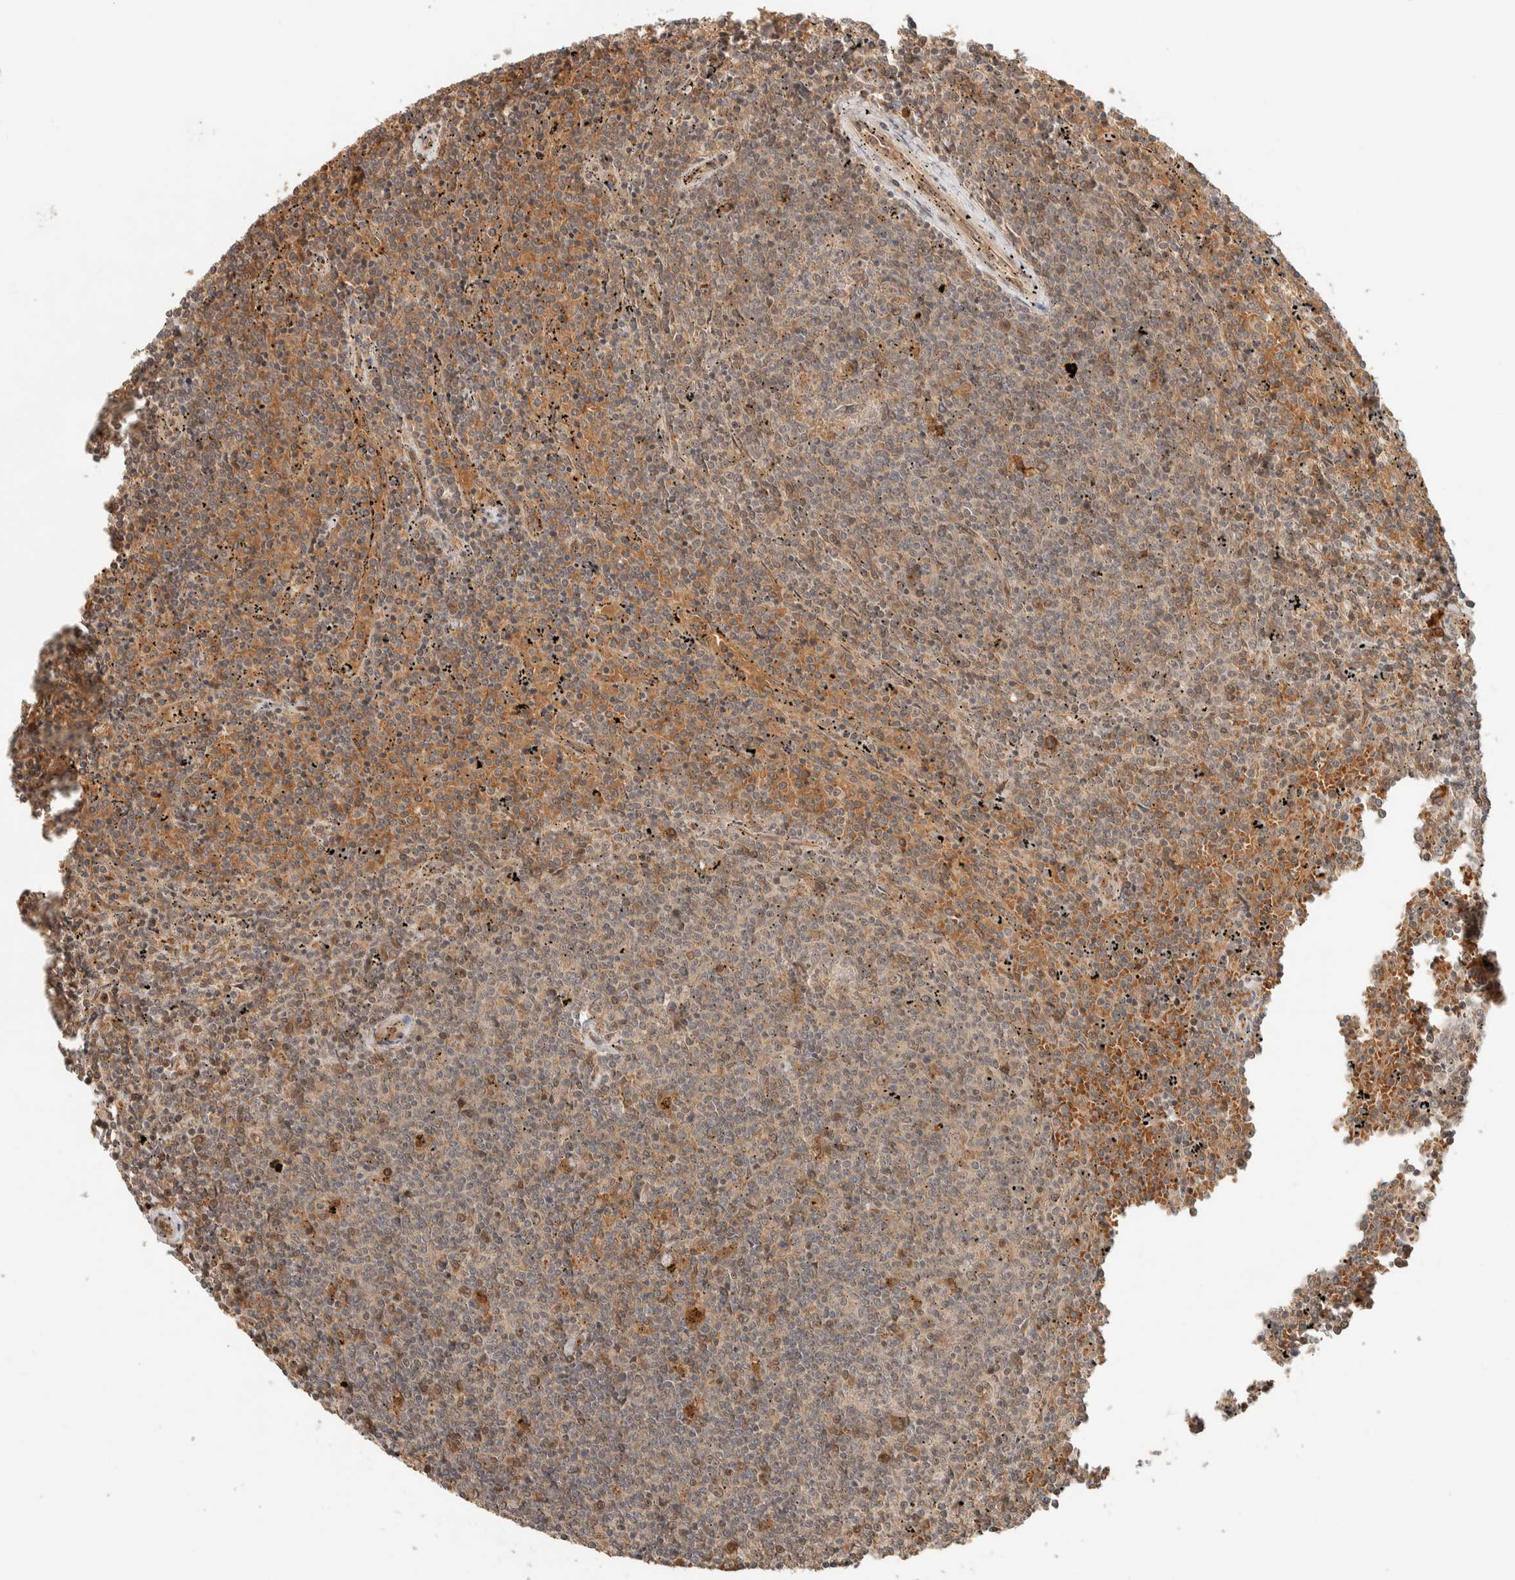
{"staining": {"intensity": "weak", "quantity": ">75%", "location": "cytoplasmic/membranous,nuclear"}, "tissue": "lymphoma", "cell_type": "Tumor cells", "image_type": "cancer", "snomed": [{"axis": "morphology", "description": "Malignant lymphoma, non-Hodgkin's type, Low grade"}, {"axis": "topography", "description": "Spleen"}], "caption": "The immunohistochemical stain shows weak cytoplasmic/membranous and nuclear expression in tumor cells of lymphoma tissue. The staining is performed using DAB brown chromogen to label protein expression. The nuclei are counter-stained blue using hematoxylin.", "gene": "ZBTB2", "patient": {"sex": "female", "age": 50}}